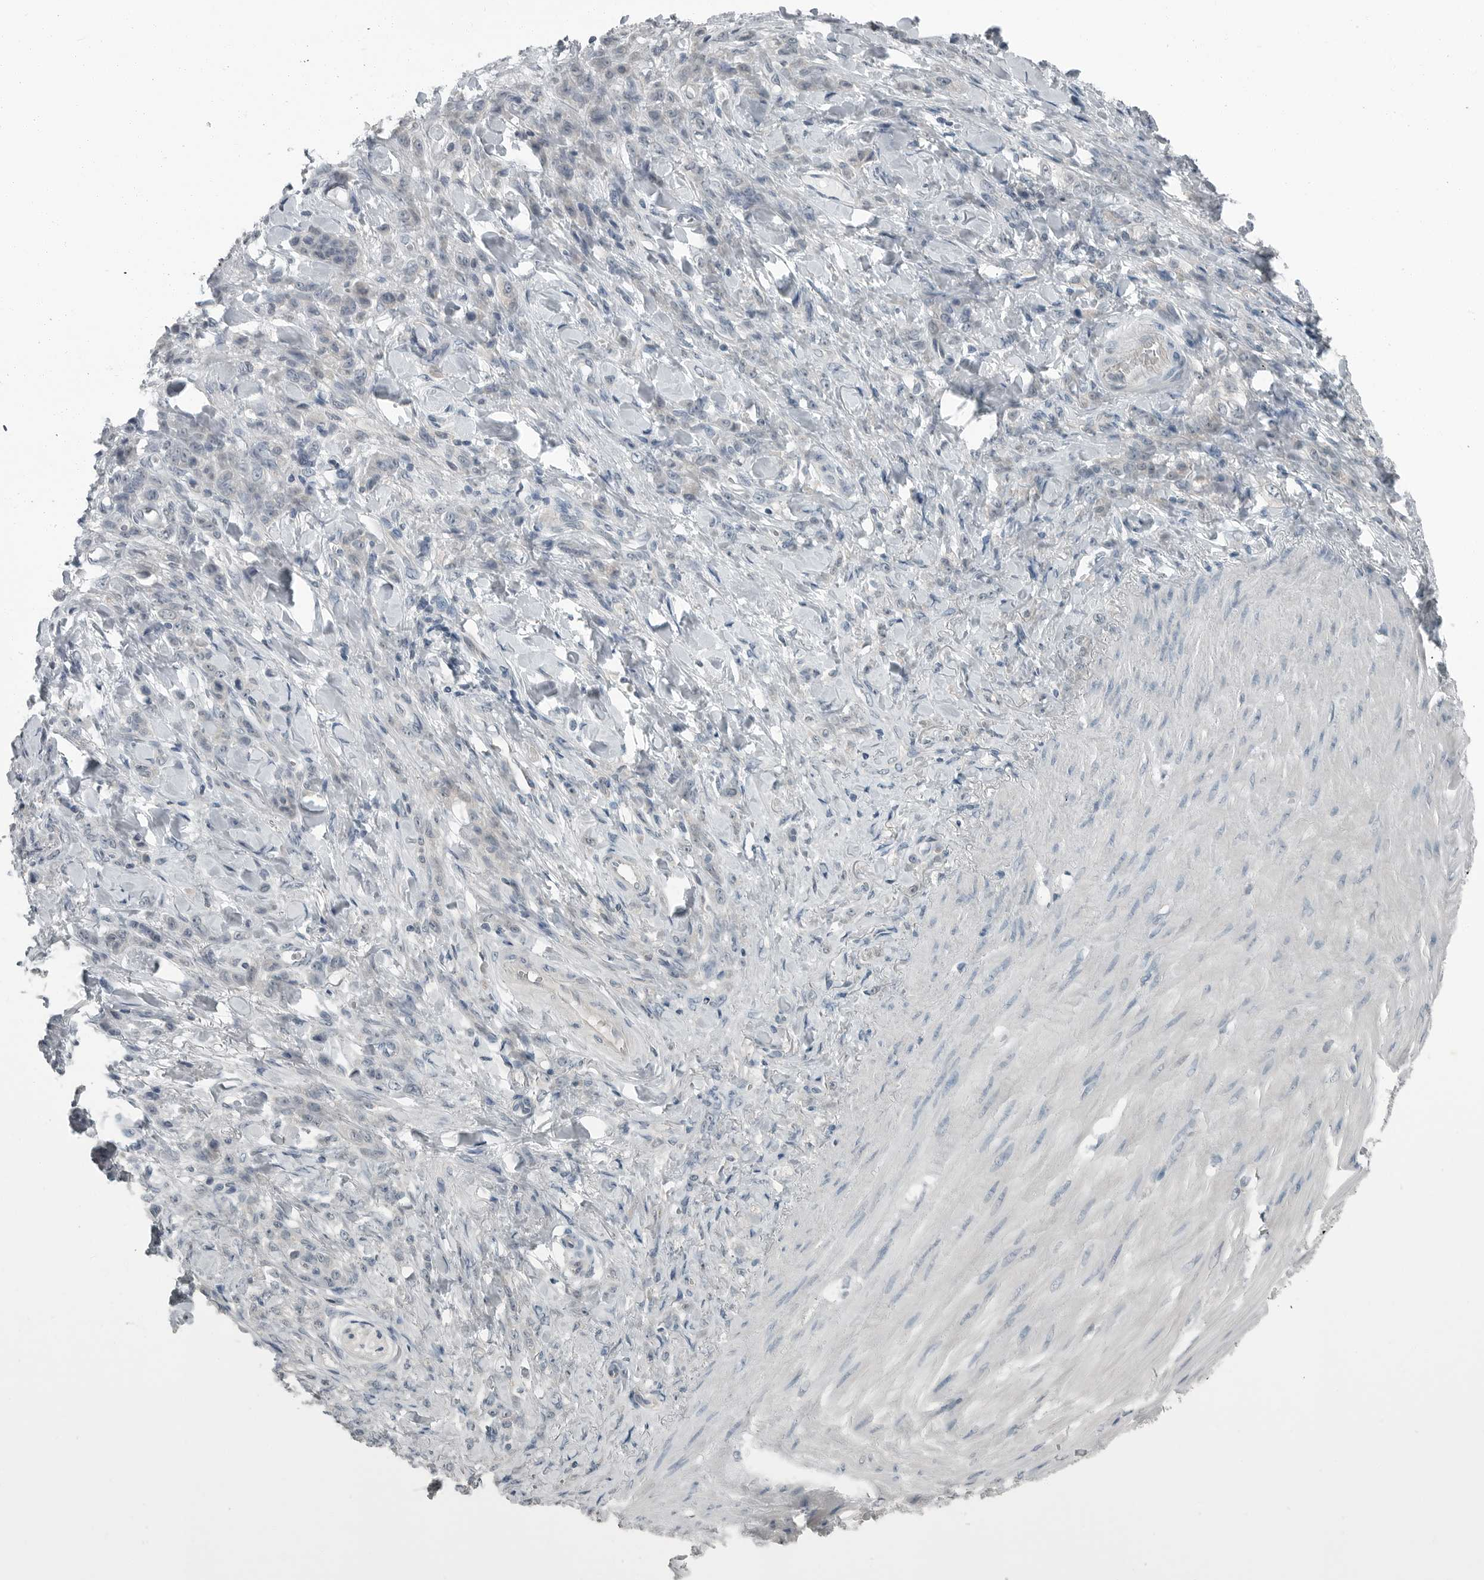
{"staining": {"intensity": "negative", "quantity": "none", "location": "none"}, "tissue": "stomach cancer", "cell_type": "Tumor cells", "image_type": "cancer", "snomed": [{"axis": "morphology", "description": "Normal tissue, NOS"}, {"axis": "morphology", "description": "Adenocarcinoma, NOS"}, {"axis": "topography", "description": "Stomach"}], "caption": "Histopathology image shows no protein positivity in tumor cells of stomach cancer (adenocarcinoma) tissue.", "gene": "KYAT1", "patient": {"sex": "male", "age": 82}}